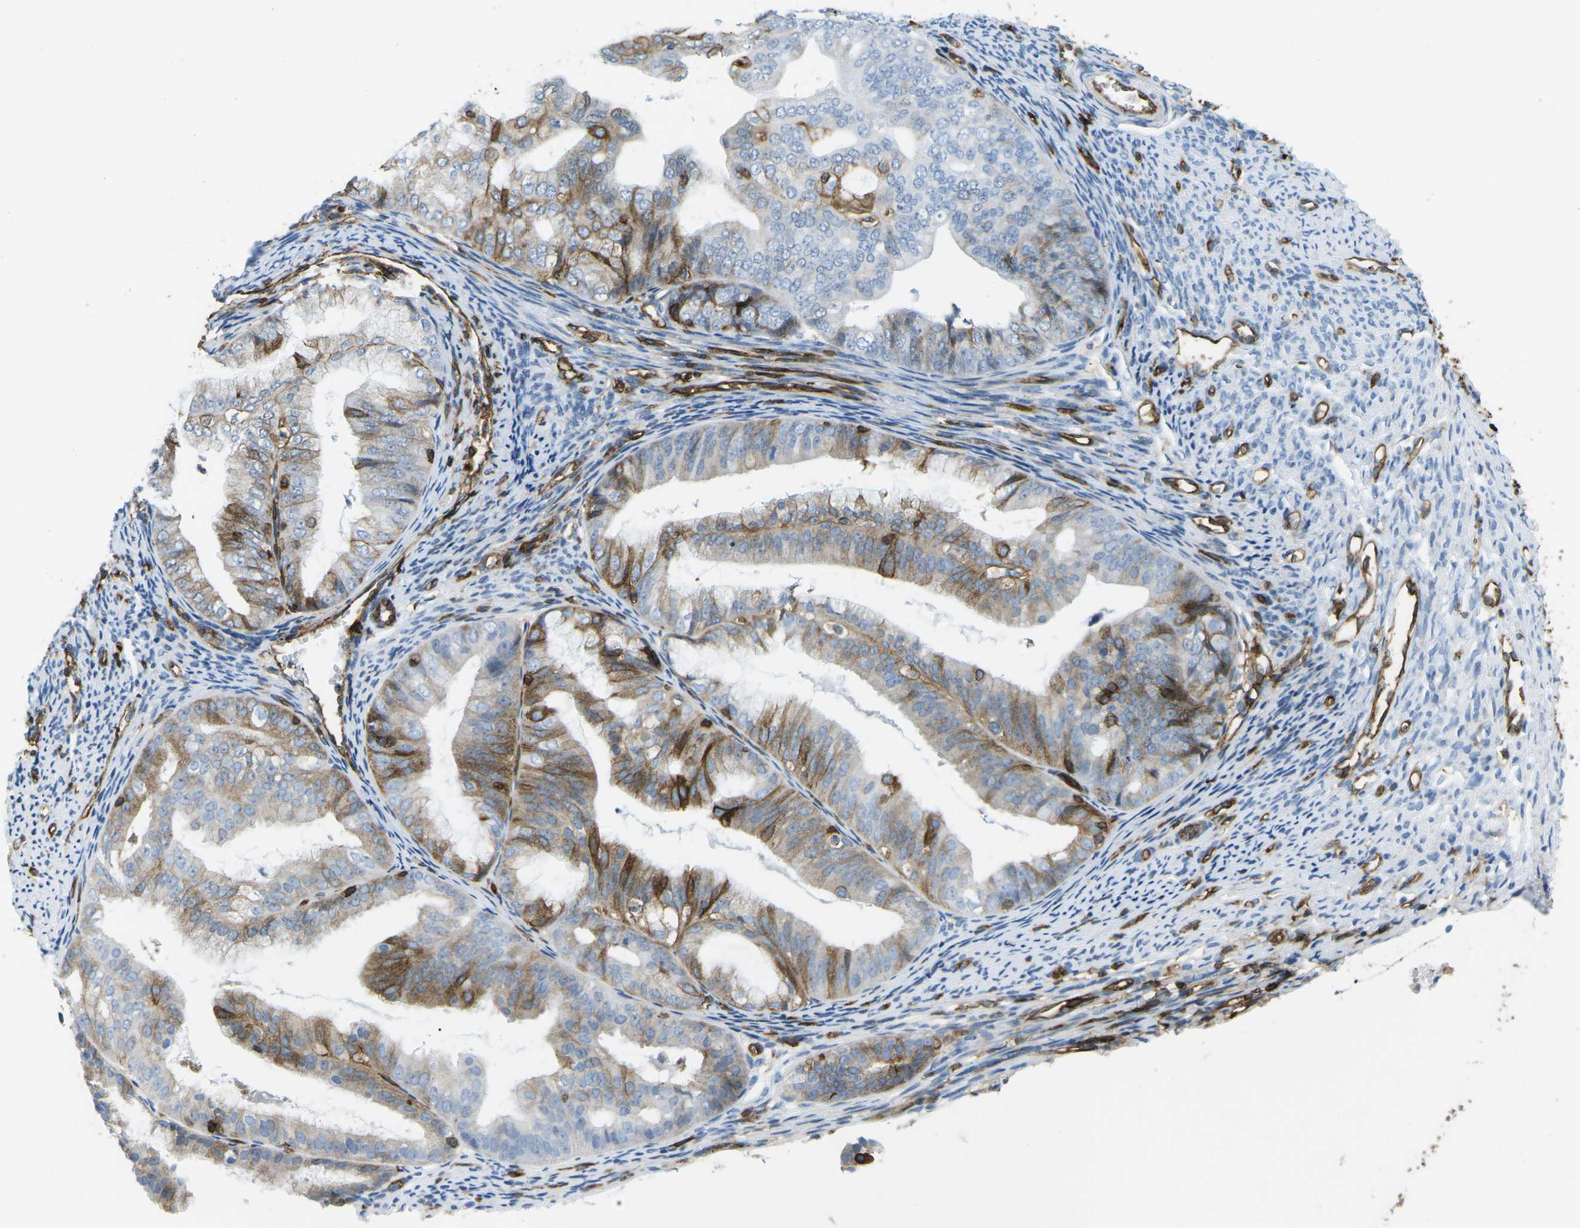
{"staining": {"intensity": "strong", "quantity": "<25%", "location": "cytoplasmic/membranous"}, "tissue": "endometrial cancer", "cell_type": "Tumor cells", "image_type": "cancer", "snomed": [{"axis": "morphology", "description": "Adenocarcinoma, NOS"}, {"axis": "topography", "description": "Endometrium"}], "caption": "Adenocarcinoma (endometrial) stained for a protein reveals strong cytoplasmic/membranous positivity in tumor cells. (Brightfield microscopy of DAB IHC at high magnification).", "gene": "HLA-B", "patient": {"sex": "female", "age": 63}}